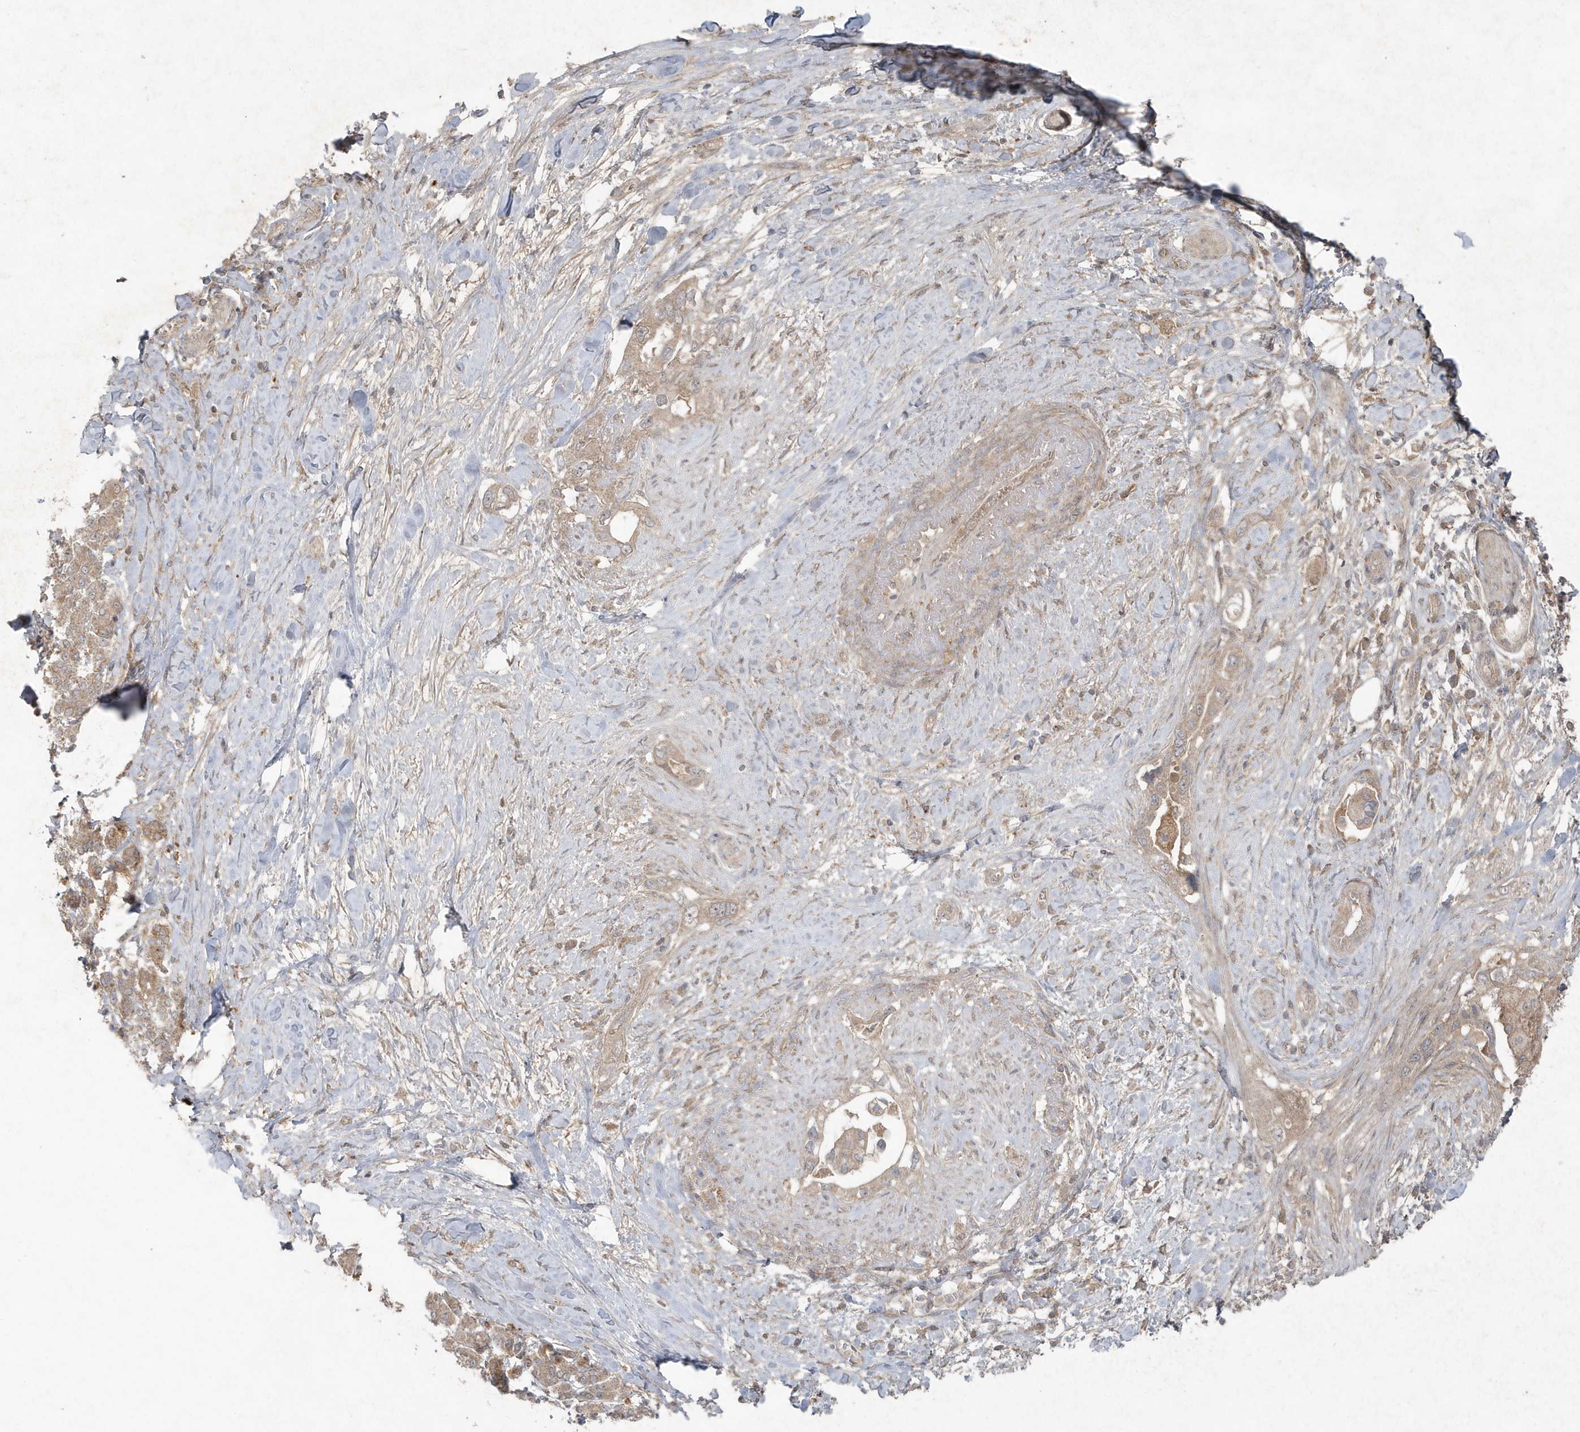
{"staining": {"intensity": "moderate", "quantity": ">75%", "location": "cytoplasmic/membranous"}, "tissue": "pancreatic cancer", "cell_type": "Tumor cells", "image_type": "cancer", "snomed": [{"axis": "morphology", "description": "Inflammation, NOS"}, {"axis": "morphology", "description": "Adenocarcinoma, NOS"}, {"axis": "topography", "description": "Pancreas"}], "caption": "Brown immunohistochemical staining in human pancreatic cancer demonstrates moderate cytoplasmic/membranous positivity in about >75% of tumor cells. (DAB (3,3'-diaminobenzidine) = brown stain, brightfield microscopy at high magnification).", "gene": "C1RL", "patient": {"sex": "female", "age": 56}}